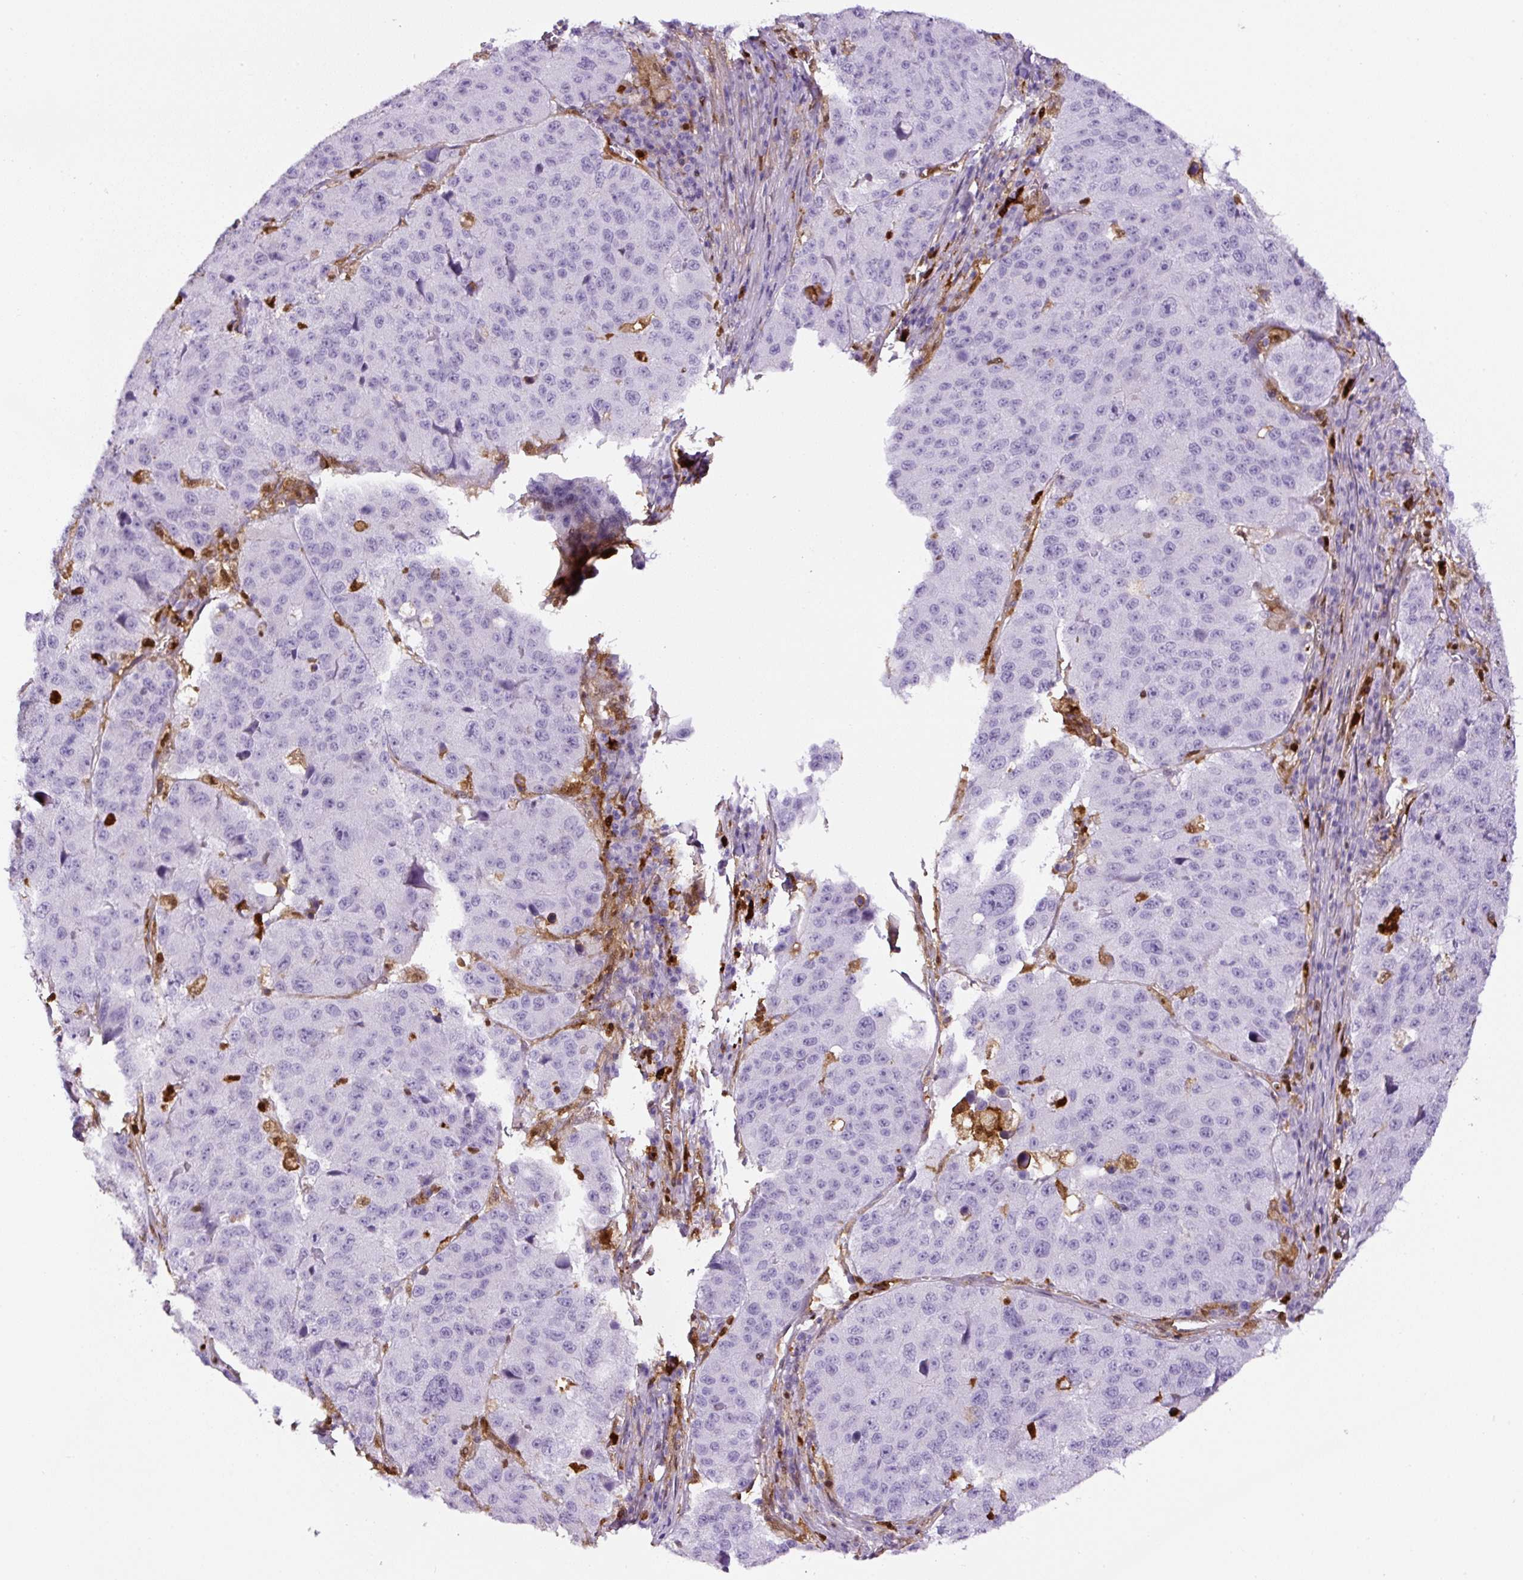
{"staining": {"intensity": "negative", "quantity": "none", "location": "none"}, "tissue": "stomach cancer", "cell_type": "Tumor cells", "image_type": "cancer", "snomed": [{"axis": "morphology", "description": "Adenocarcinoma, NOS"}, {"axis": "topography", "description": "Stomach"}], "caption": "DAB (3,3'-diaminobenzidine) immunohistochemical staining of stomach cancer (adenocarcinoma) exhibits no significant staining in tumor cells.", "gene": "ANXA1", "patient": {"sex": "male", "age": 71}}